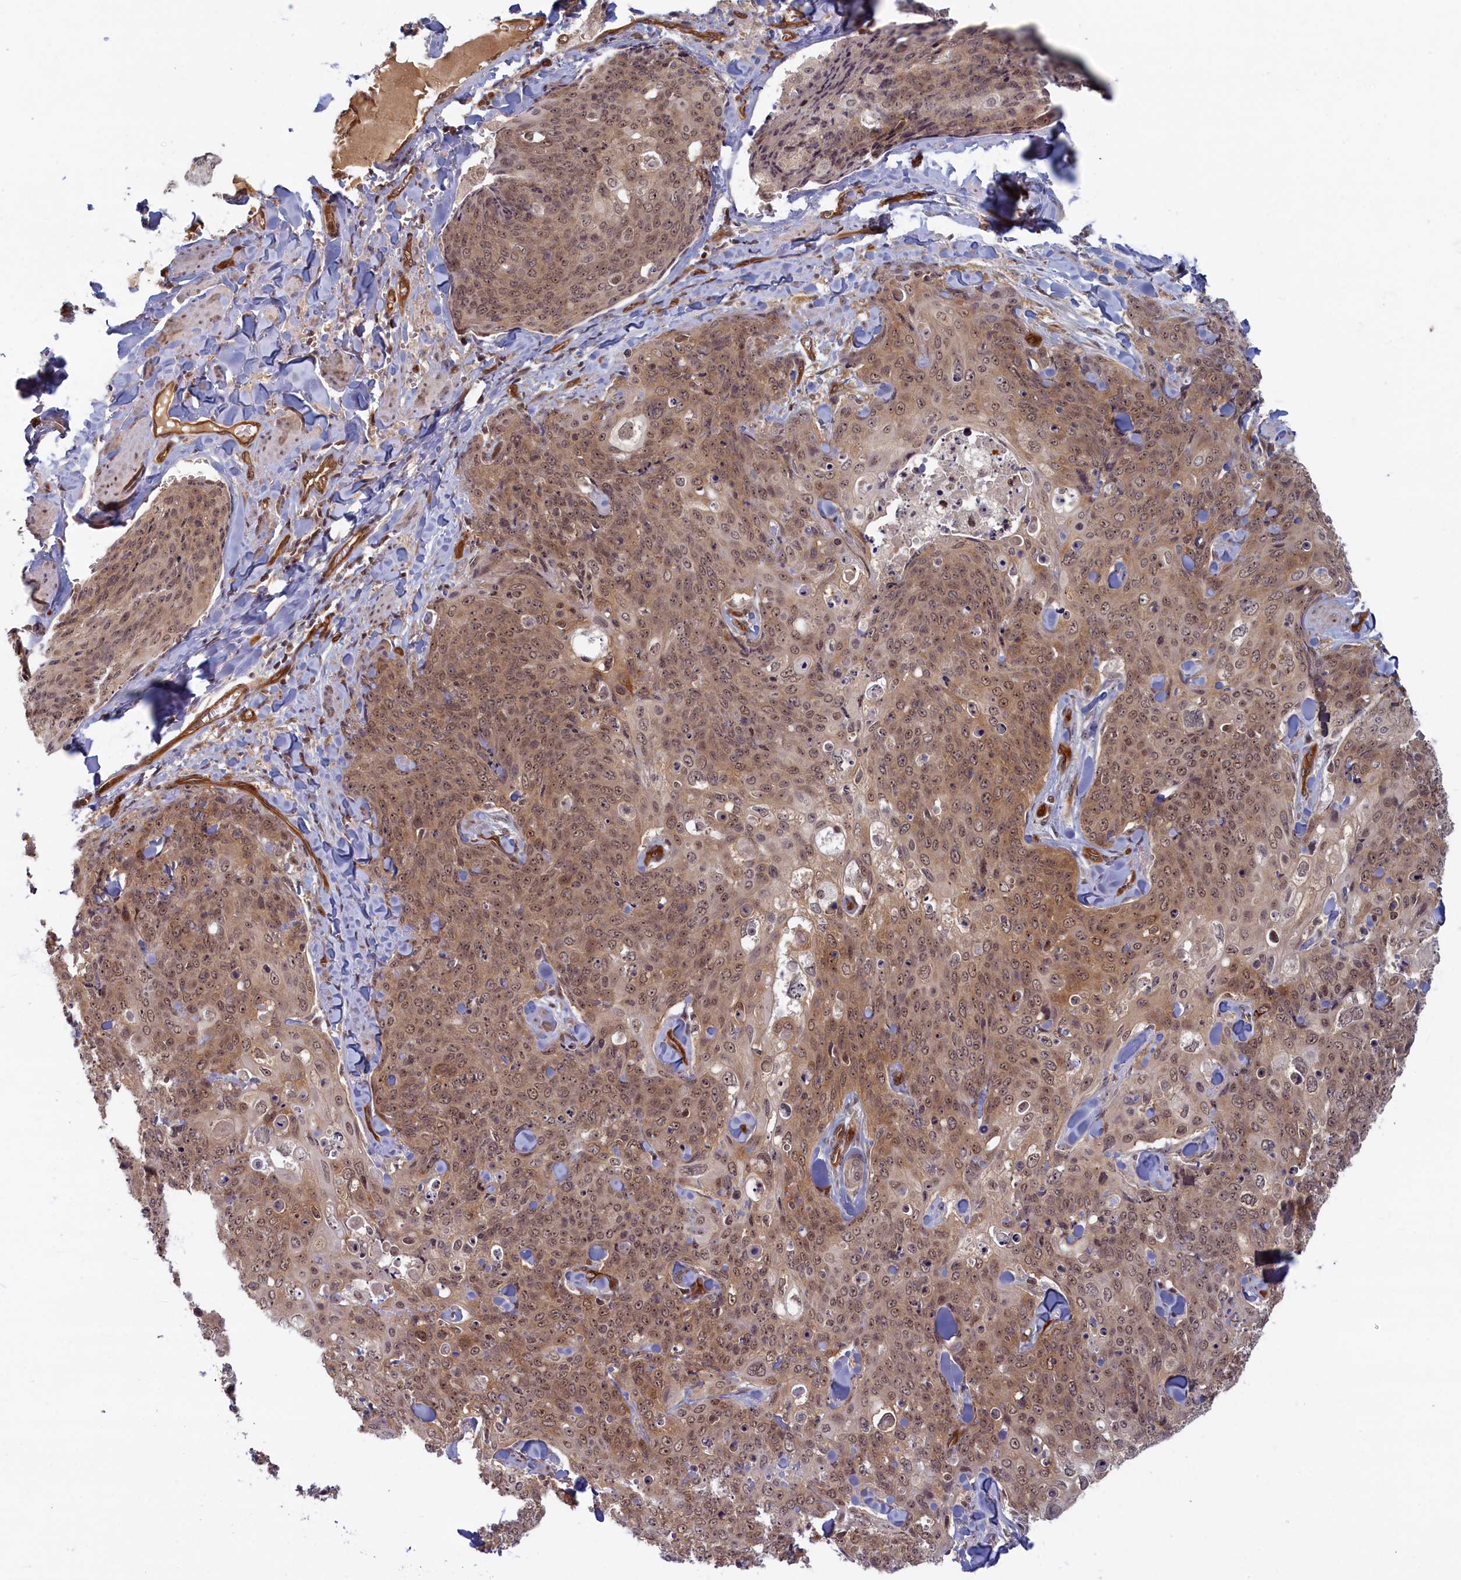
{"staining": {"intensity": "moderate", "quantity": ">75%", "location": "cytoplasmic/membranous,nuclear"}, "tissue": "skin cancer", "cell_type": "Tumor cells", "image_type": "cancer", "snomed": [{"axis": "morphology", "description": "Squamous cell carcinoma, NOS"}, {"axis": "topography", "description": "Skin"}, {"axis": "topography", "description": "Vulva"}], "caption": "Skin cancer (squamous cell carcinoma) stained with a protein marker demonstrates moderate staining in tumor cells.", "gene": "SNRK", "patient": {"sex": "female", "age": 85}}